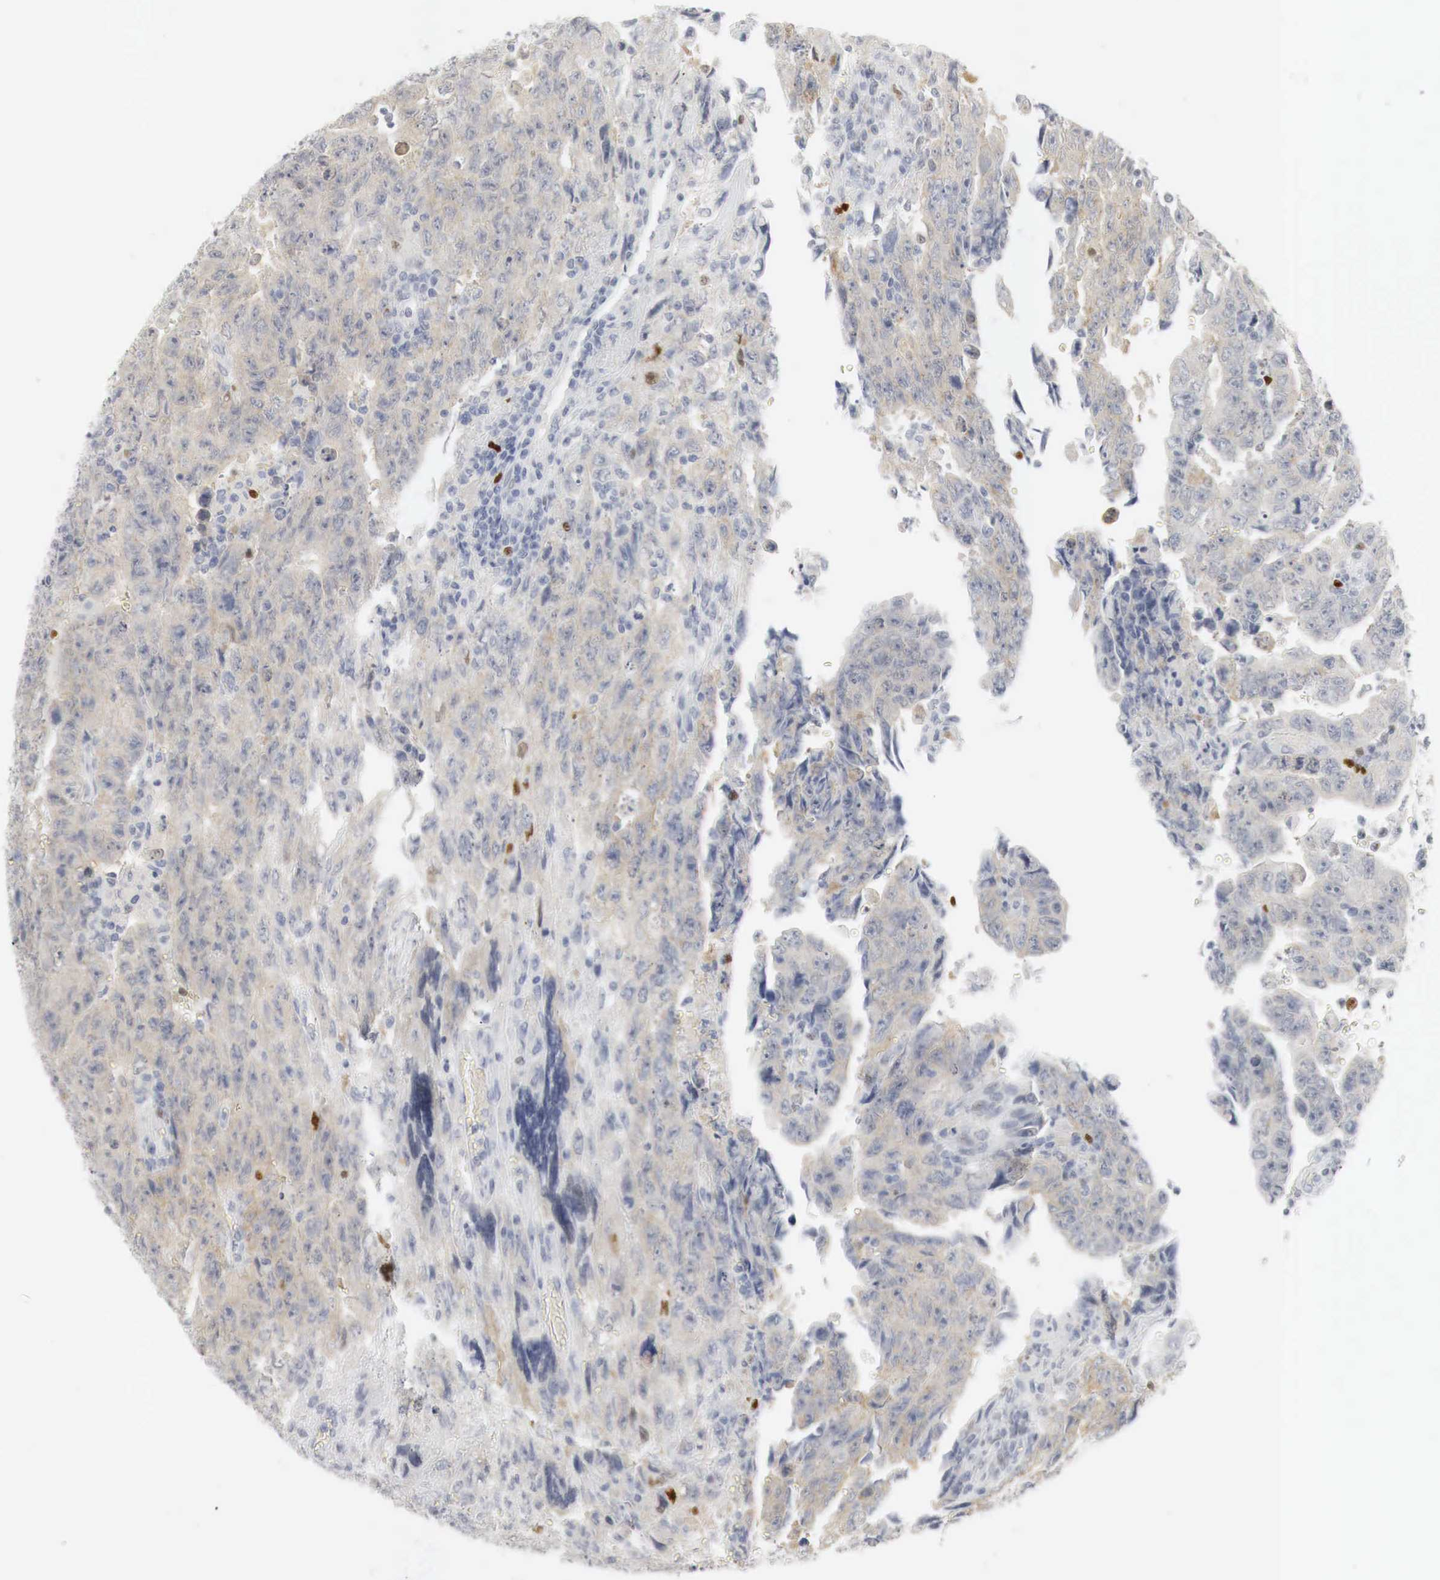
{"staining": {"intensity": "weak", "quantity": "25%-75%", "location": "cytoplasmic/membranous"}, "tissue": "testis cancer", "cell_type": "Tumor cells", "image_type": "cancer", "snomed": [{"axis": "morphology", "description": "Carcinoma, Embryonal, NOS"}, {"axis": "topography", "description": "Testis"}], "caption": "The immunohistochemical stain highlights weak cytoplasmic/membranous positivity in tumor cells of testis cancer (embryonal carcinoma) tissue. (DAB (3,3'-diaminobenzidine) IHC with brightfield microscopy, high magnification).", "gene": "TP63", "patient": {"sex": "male", "age": 28}}